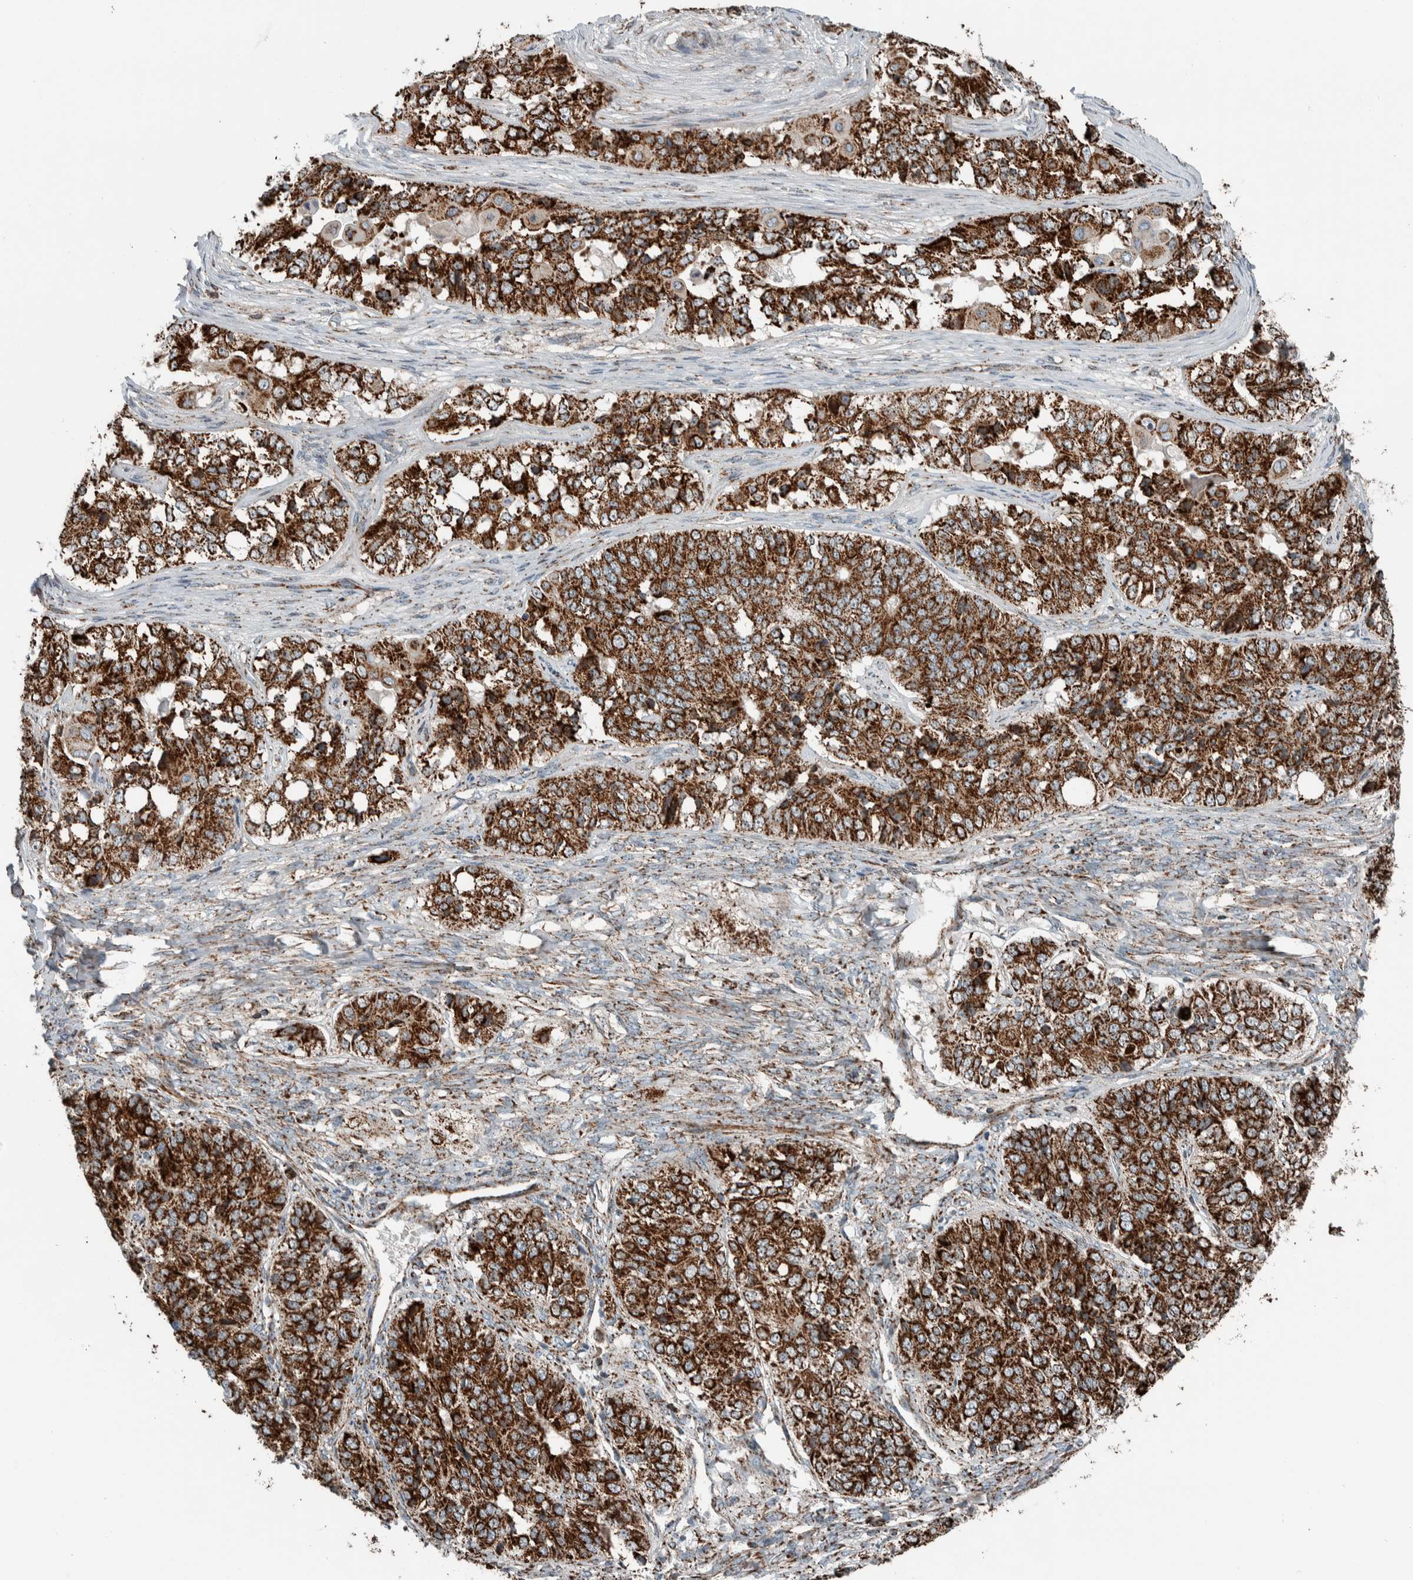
{"staining": {"intensity": "strong", "quantity": ">75%", "location": "cytoplasmic/membranous"}, "tissue": "ovarian cancer", "cell_type": "Tumor cells", "image_type": "cancer", "snomed": [{"axis": "morphology", "description": "Carcinoma, endometroid"}, {"axis": "topography", "description": "Ovary"}], "caption": "Protein expression by immunohistochemistry (IHC) demonstrates strong cytoplasmic/membranous positivity in about >75% of tumor cells in ovarian cancer (endometroid carcinoma). (IHC, brightfield microscopy, high magnification).", "gene": "CNTROB", "patient": {"sex": "female", "age": 51}}